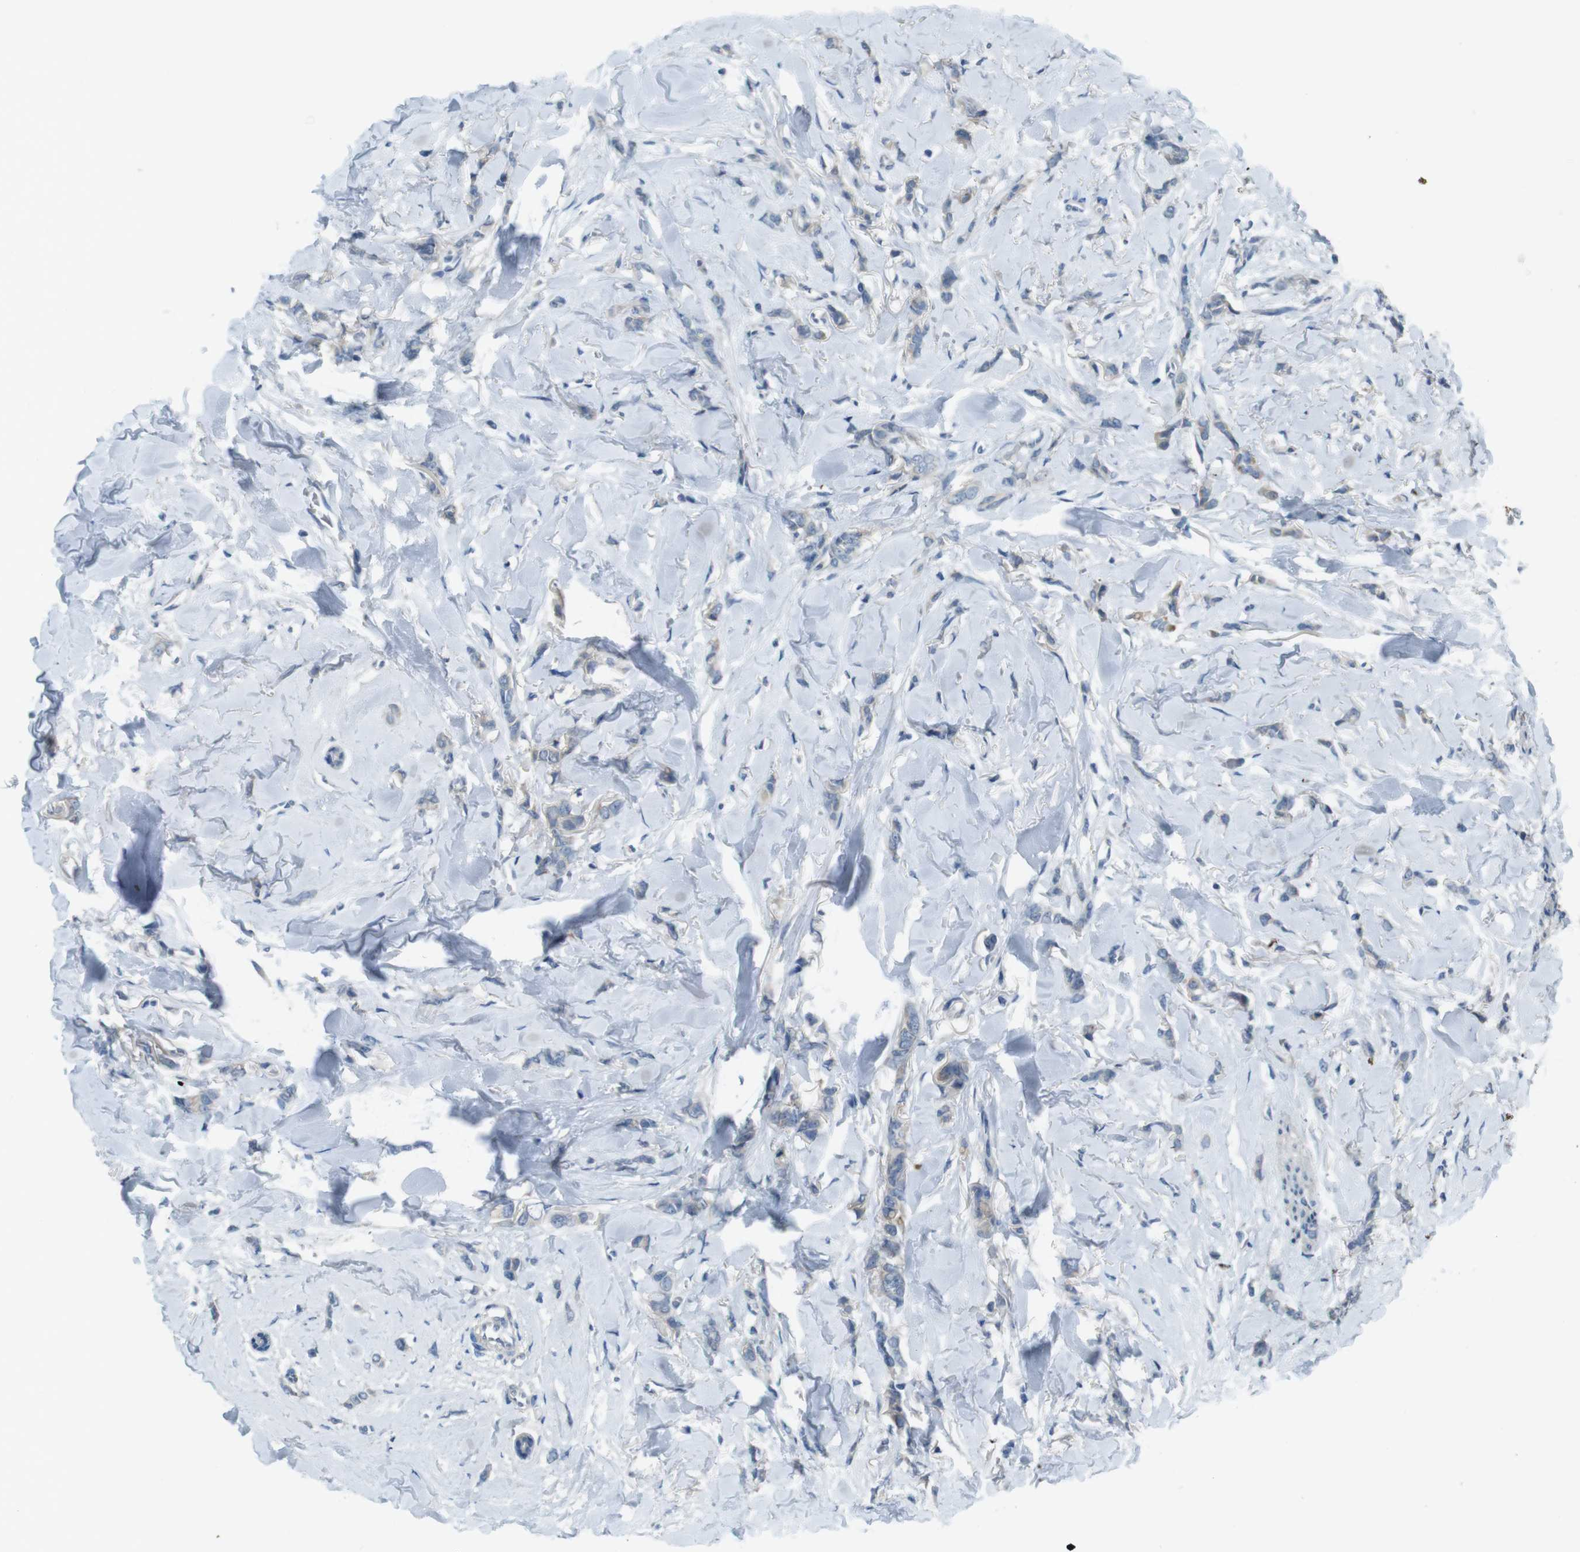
{"staining": {"intensity": "negative", "quantity": "none", "location": "none"}, "tissue": "breast cancer", "cell_type": "Tumor cells", "image_type": "cancer", "snomed": [{"axis": "morphology", "description": "Lobular carcinoma"}, {"axis": "topography", "description": "Skin"}, {"axis": "topography", "description": "Breast"}], "caption": "The micrograph reveals no significant staining in tumor cells of breast lobular carcinoma.", "gene": "ENTPD7", "patient": {"sex": "female", "age": 46}}